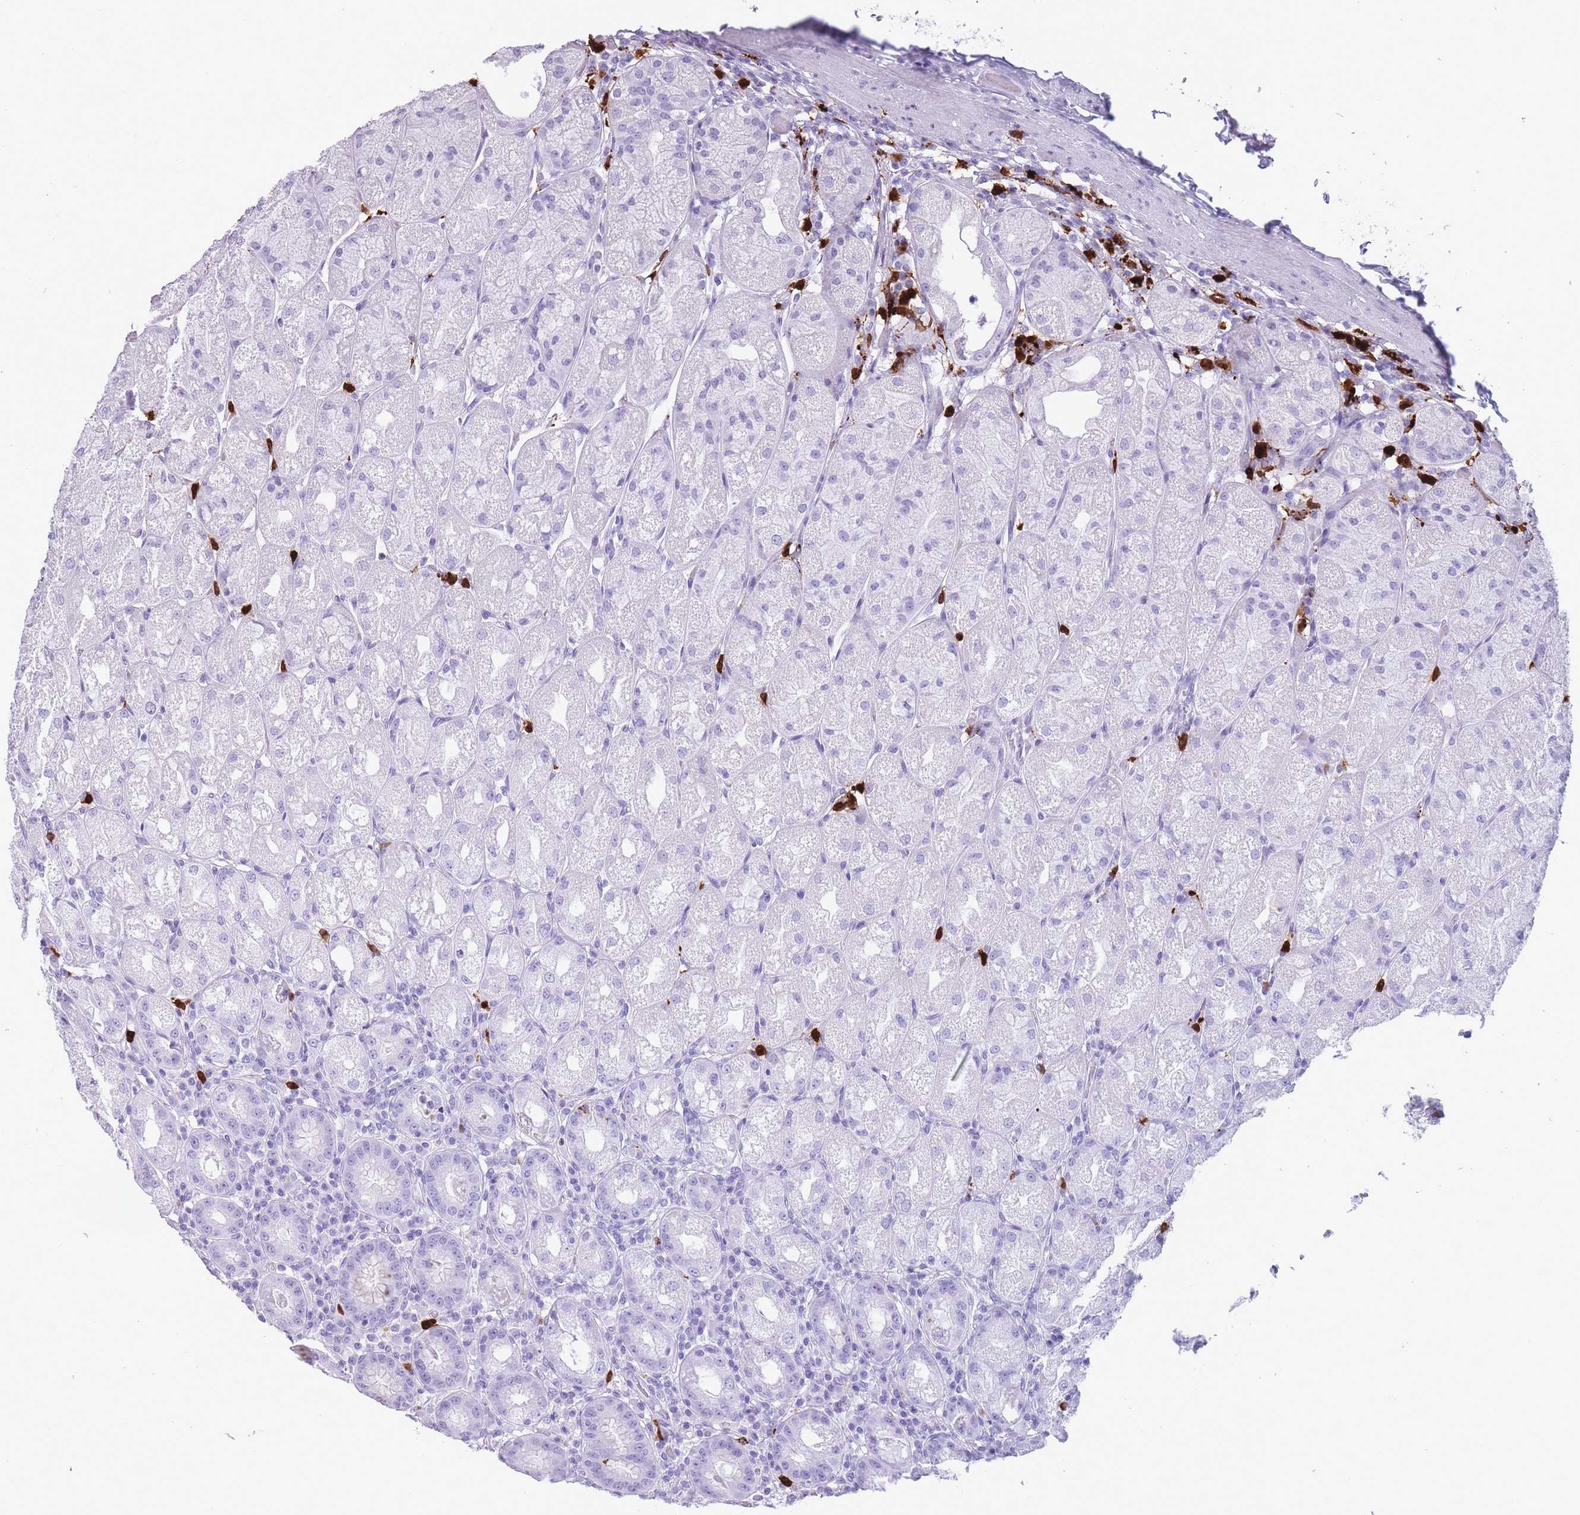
{"staining": {"intensity": "negative", "quantity": "none", "location": "none"}, "tissue": "stomach", "cell_type": "Glandular cells", "image_type": "normal", "snomed": [{"axis": "morphology", "description": "Normal tissue, NOS"}, {"axis": "topography", "description": "Stomach, upper"}], "caption": "This is an IHC histopathology image of normal human stomach. There is no staining in glandular cells.", "gene": "OR4F16", "patient": {"sex": "male", "age": 52}}